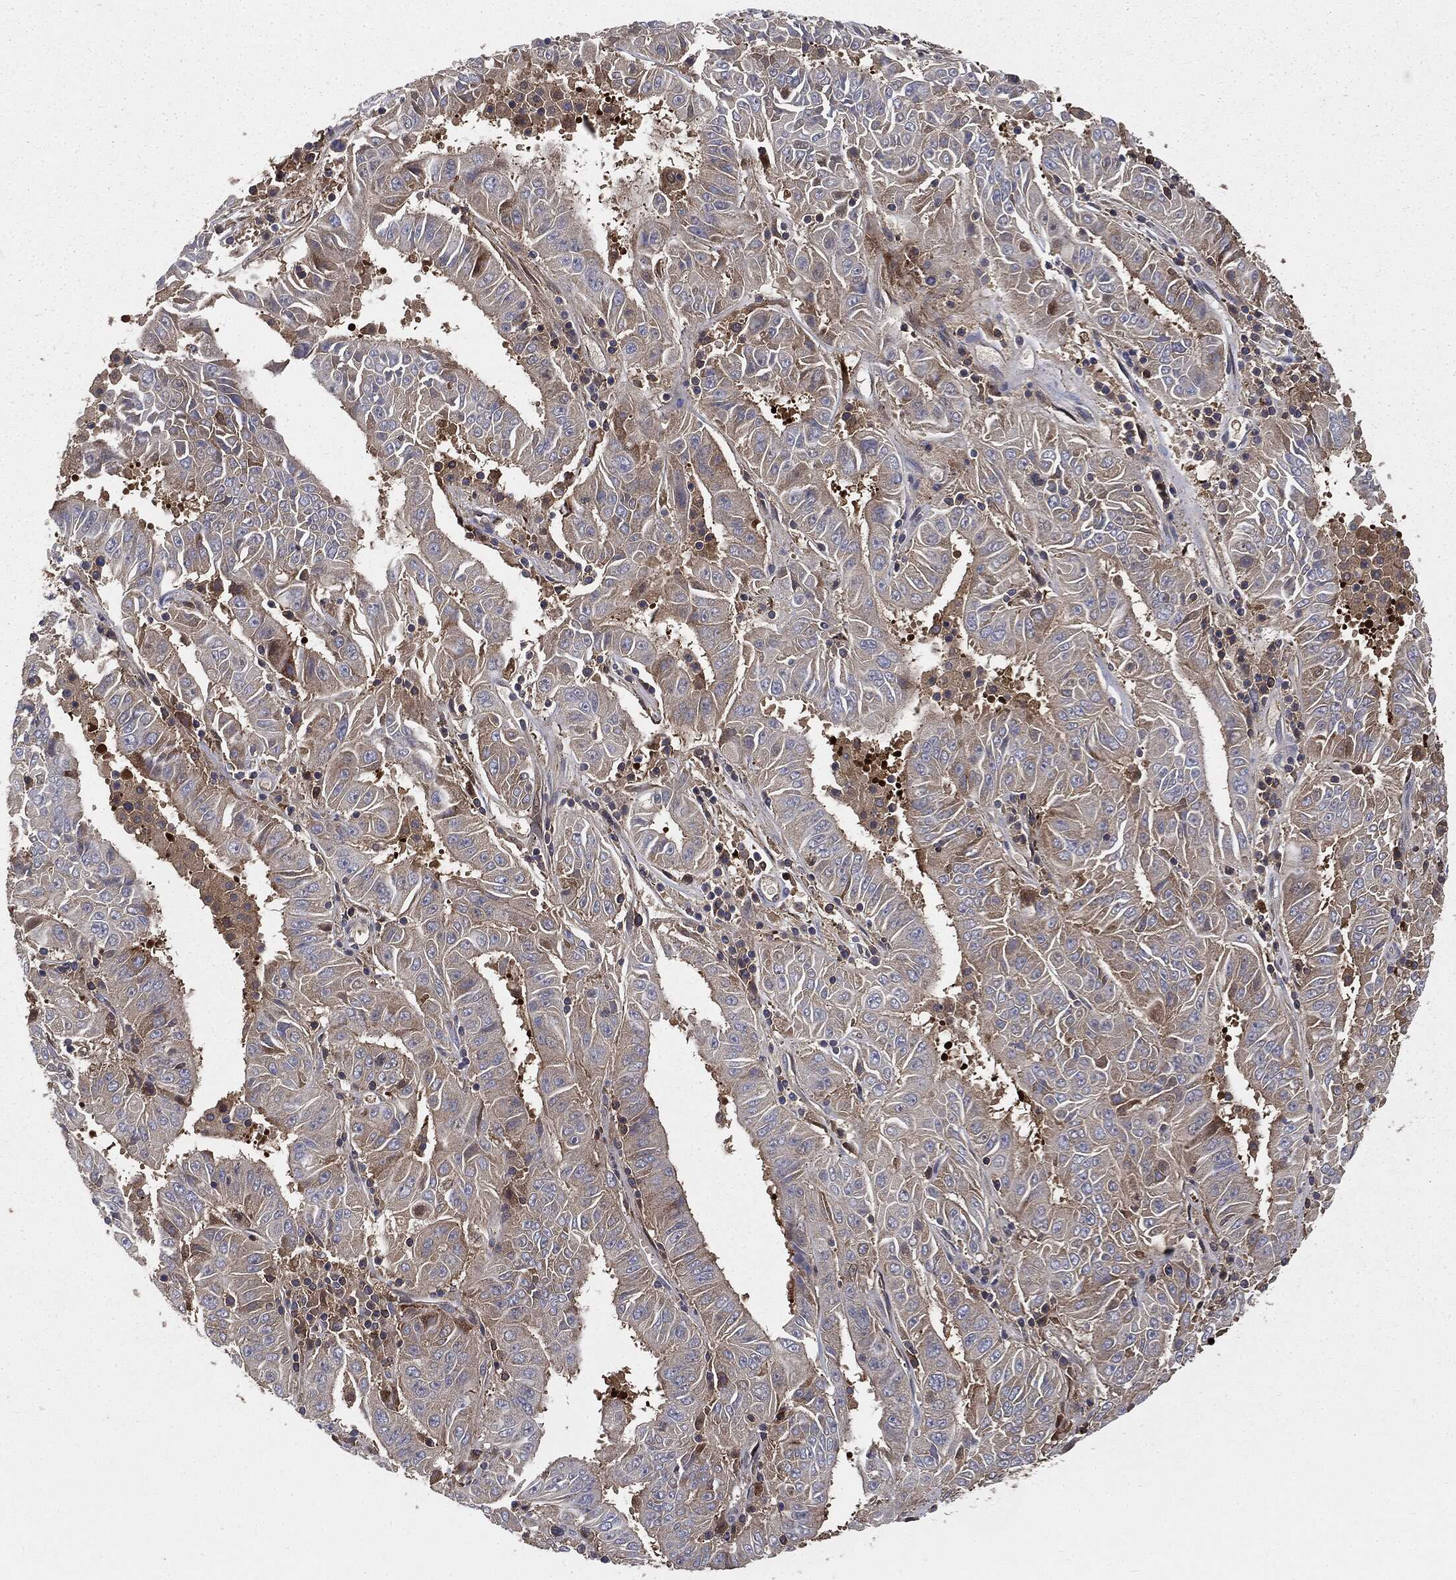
{"staining": {"intensity": "weak", "quantity": "25%-75%", "location": "cytoplasmic/membranous"}, "tissue": "pancreatic cancer", "cell_type": "Tumor cells", "image_type": "cancer", "snomed": [{"axis": "morphology", "description": "Adenocarcinoma, NOS"}, {"axis": "topography", "description": "Pancreas"}], "caption": "This image displays immunohistochemistry (IHC) staining of human pancreatic cancer, with low weak cytoplasmic/membranous expression in approximately 25%-75% of tumor cells.", "gene": "GNB5", "patient": {"sex": "male", "age": 63}}